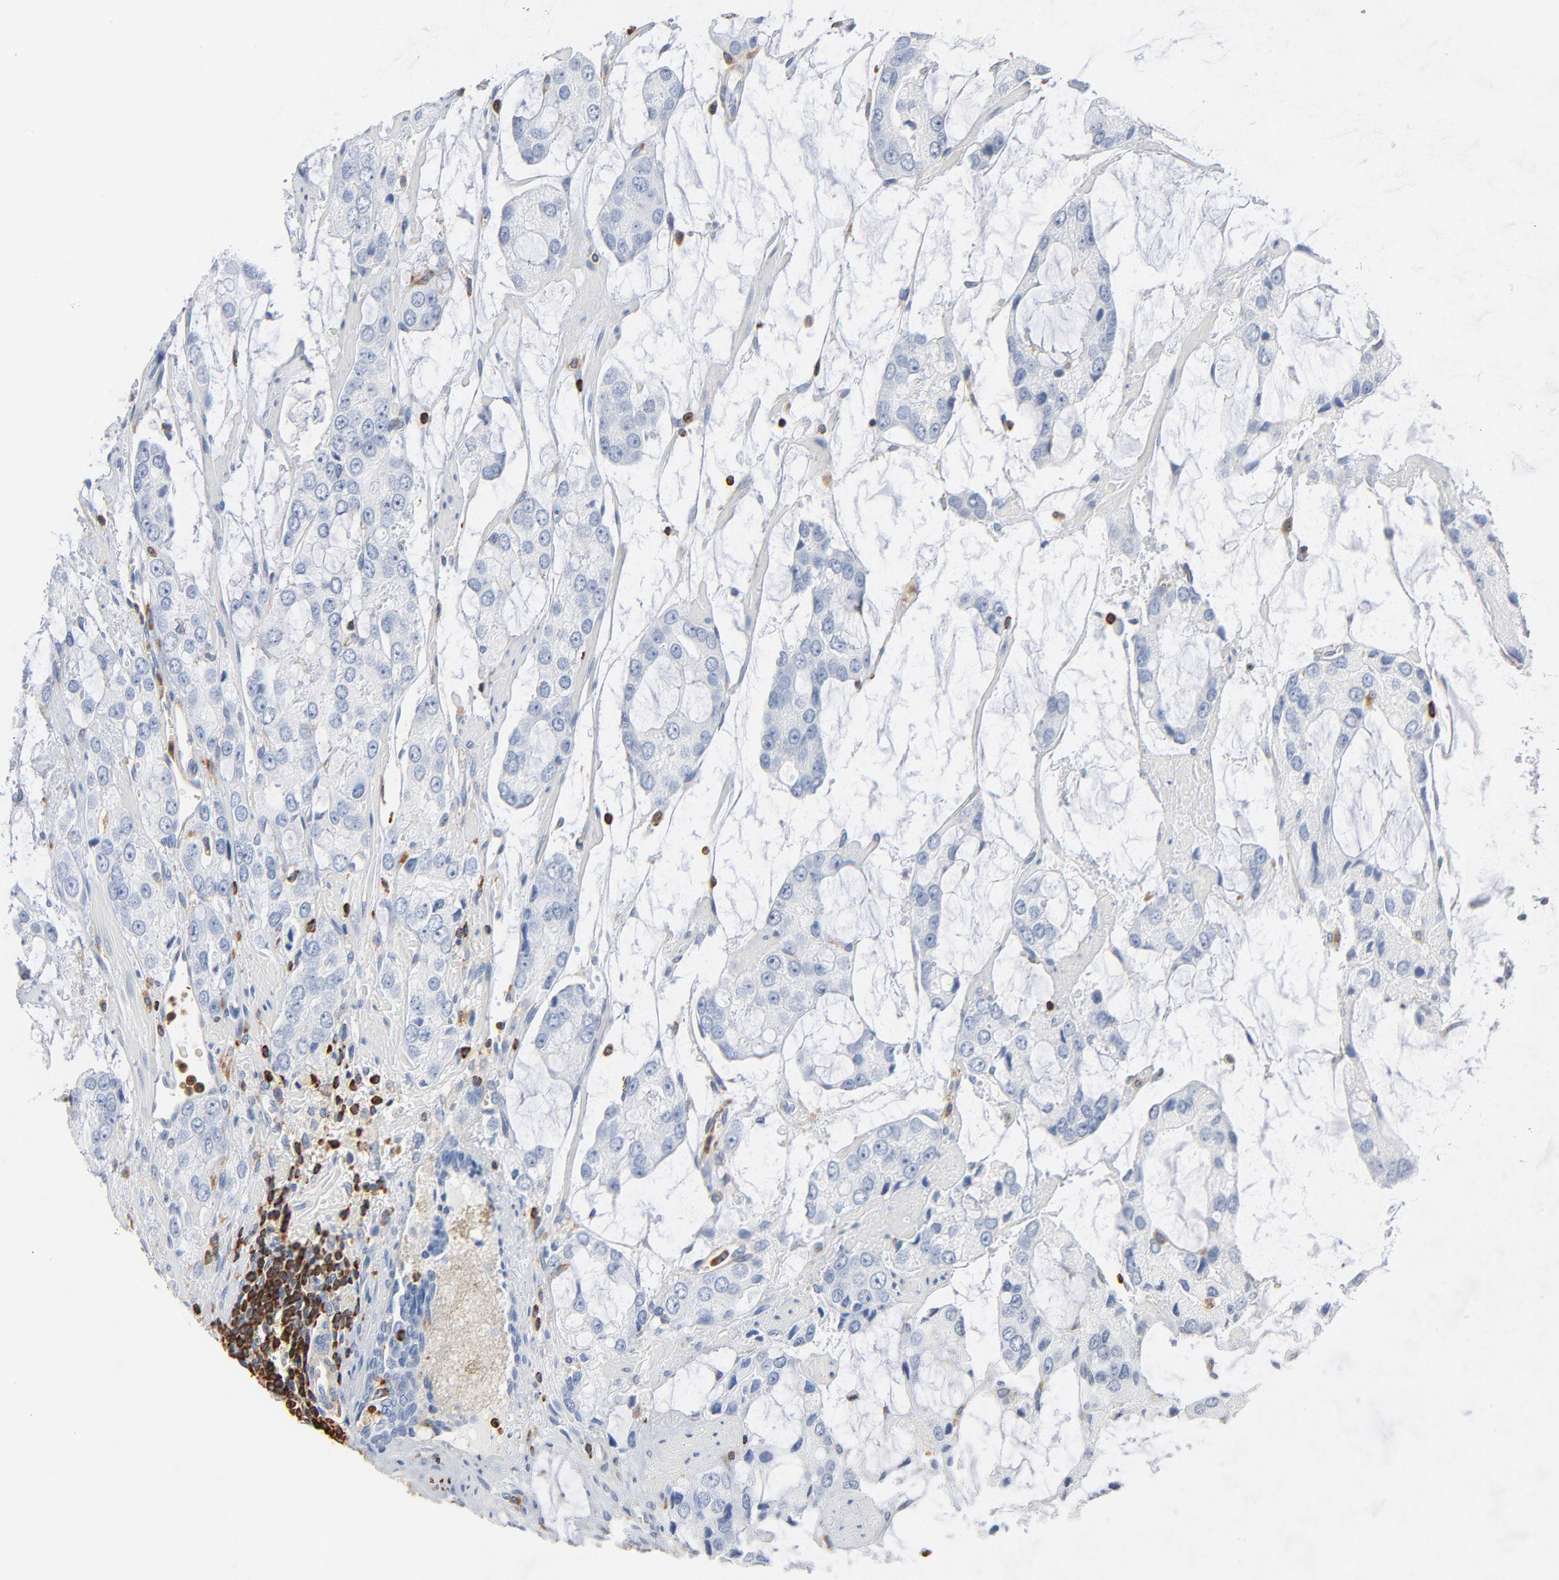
{"staining": {"intensity": "negative", "quantity": "none", "location": "none"}, "tissue": "prostate cancer", "cell_type": "Tumor cells", "image_type": "cancer", "snomed": [{"axis": "morphology", "description": "Adenocarcinoma, High grade"}, {"axis": "topography", "description": "Prostate"}], "caption": "High magnification brightfield microscopy of prostate adenocarcinoma (high-grade) stained with DAB (brown) and counterstained with hematoxylin (blue): tumor cells show no significant expression. (DAB (3,3'-diaminobenzidine) immunohistochemistry (IHC) with hematoxylin counter stain).", "gene": "SH3KBP1", "patient": {"sex": "male", "age": 67}}